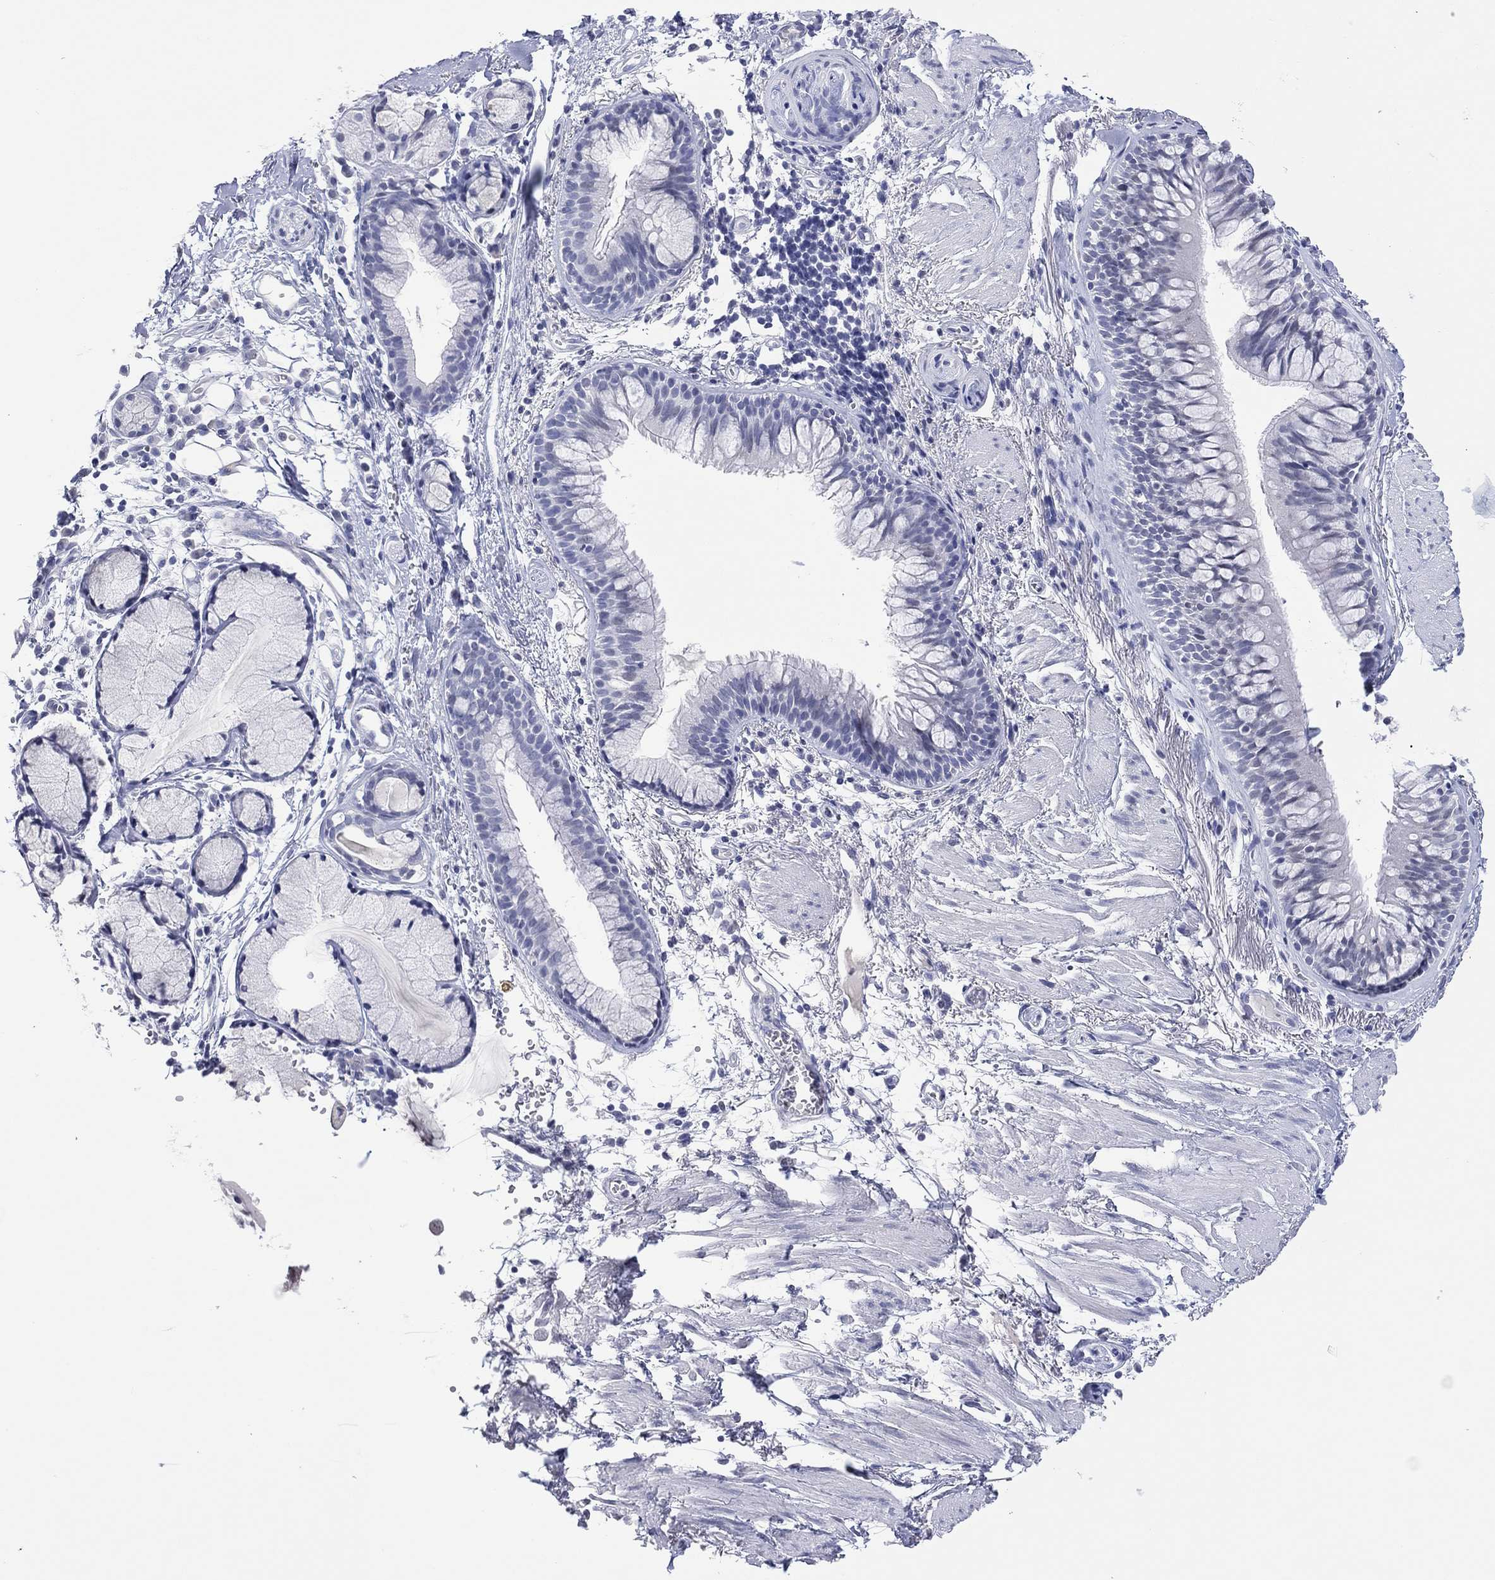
{"staining": {"intensity": "negative", "quantity": "none", "location": "none"}, "tissue": "bronchus", "cell_type": "Respiratory epithelial cells", "image_type": "normal", "snomed": [{"axis": "morphology", "description": "Normal tissue, NOS"}, {"axis": "morphology", "description": "Squamous cell carcinoma, NOS"}, {"axis": "topography", "description": "Cartilage tissue"}, {"axis": "topography", "description": "Bronchus"}], "caption": "An IHC histopathology image of benign bronchus is shown. There is no staining in respiratory epithelial cells of bronchus.", "gene": "UTF1", "patient": {"sex": "male", "age": 72}}